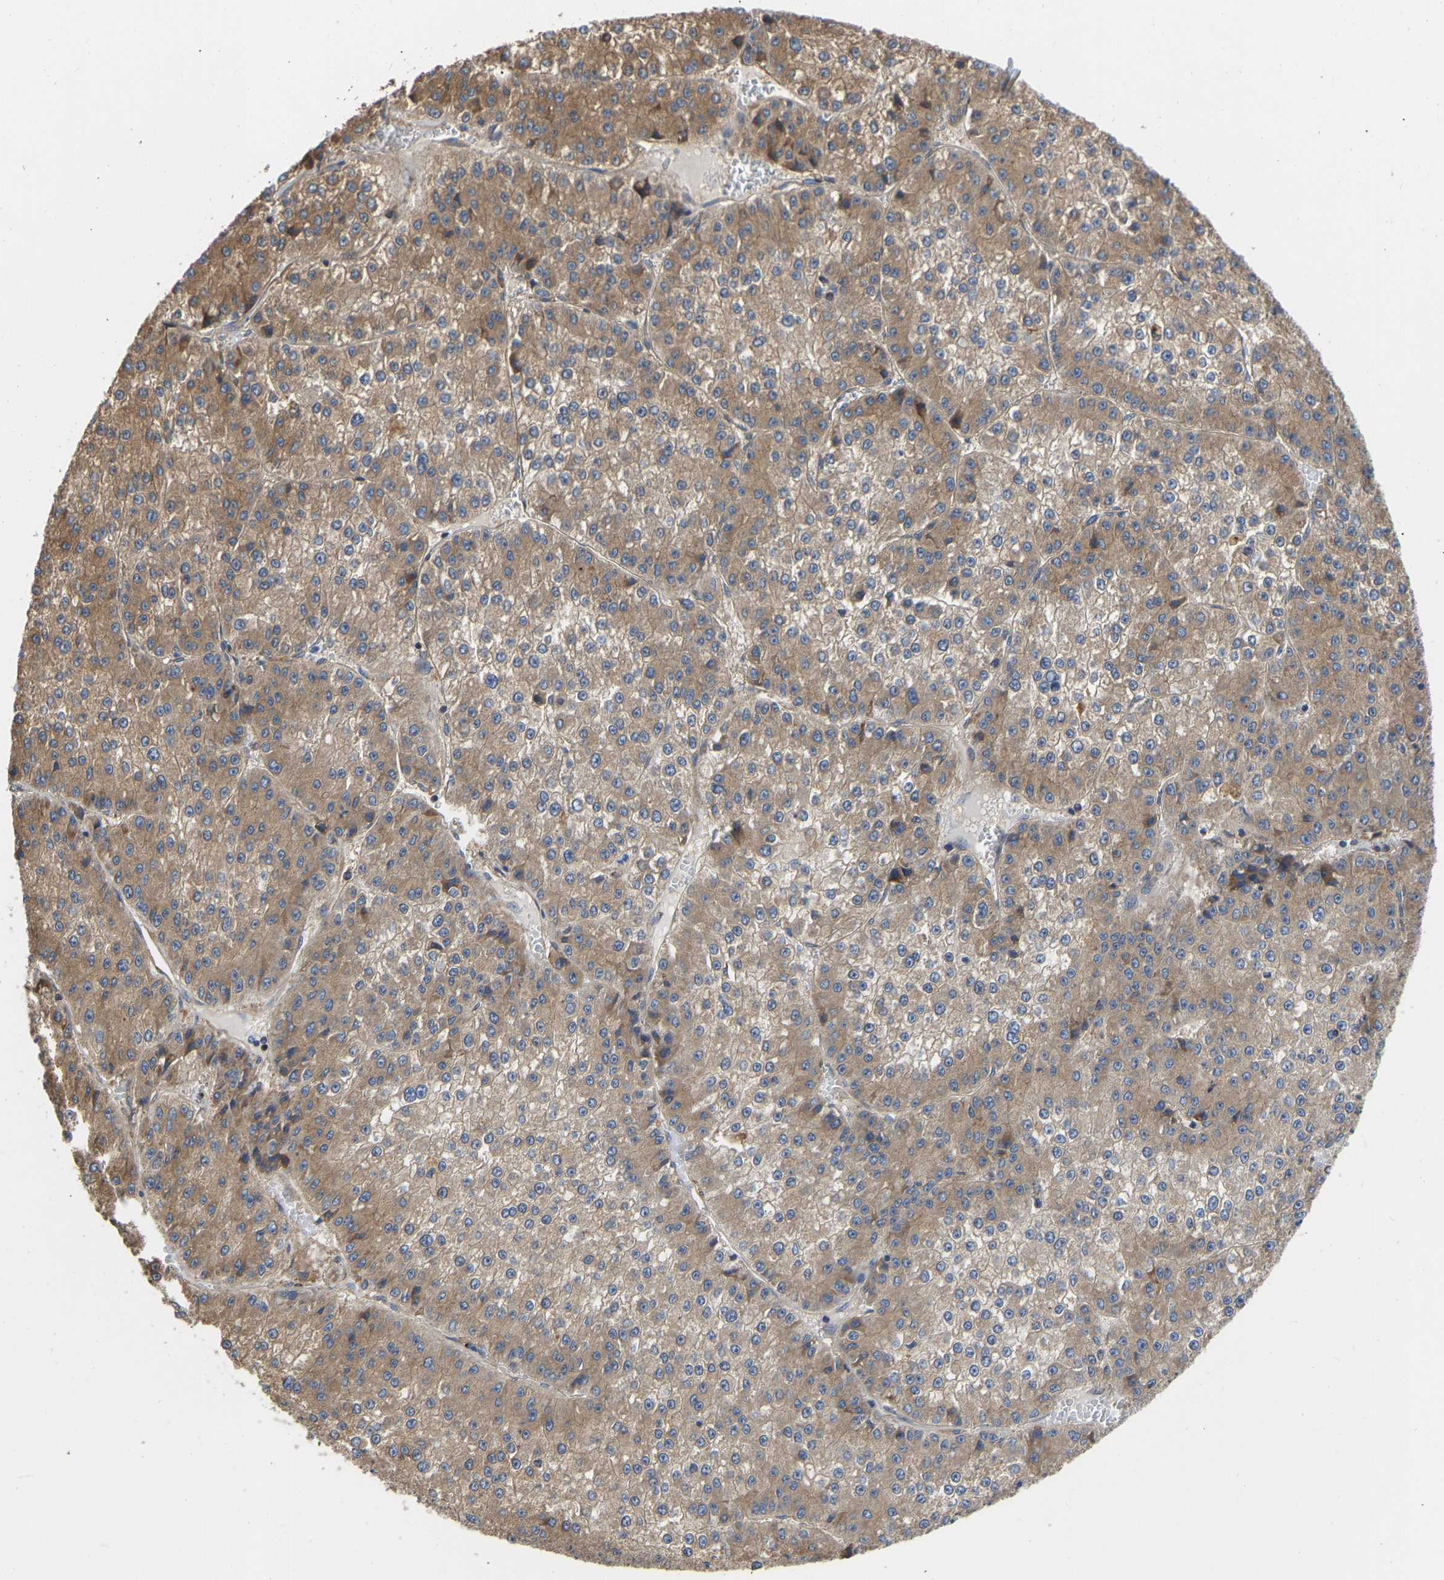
{"staining": {"intensity": "weak", "quantity": ">75%", "location": "cytoplasmic/membranous"}, "tissue": "liver cancer", "cell_type": "Tumor cells", "image_type": "cancer", "snomed": [{"axis": "morphology", "description": "Carcinoma, Hepatocellular, NOS"}, {"axis": "topography", "description": "Liver"}], "caption": "Protein expression analysis of liver cancer demonstrates weak cytoplasmic/membranous staining in approximately >75% of tumor cells. The staining is performed using DAB brown chromogen to label protein expression. The nuclei are counter-stained blue using hematoxylin.", "gene": "FLNB", "patient": {"sex": "female", "age": 73}}